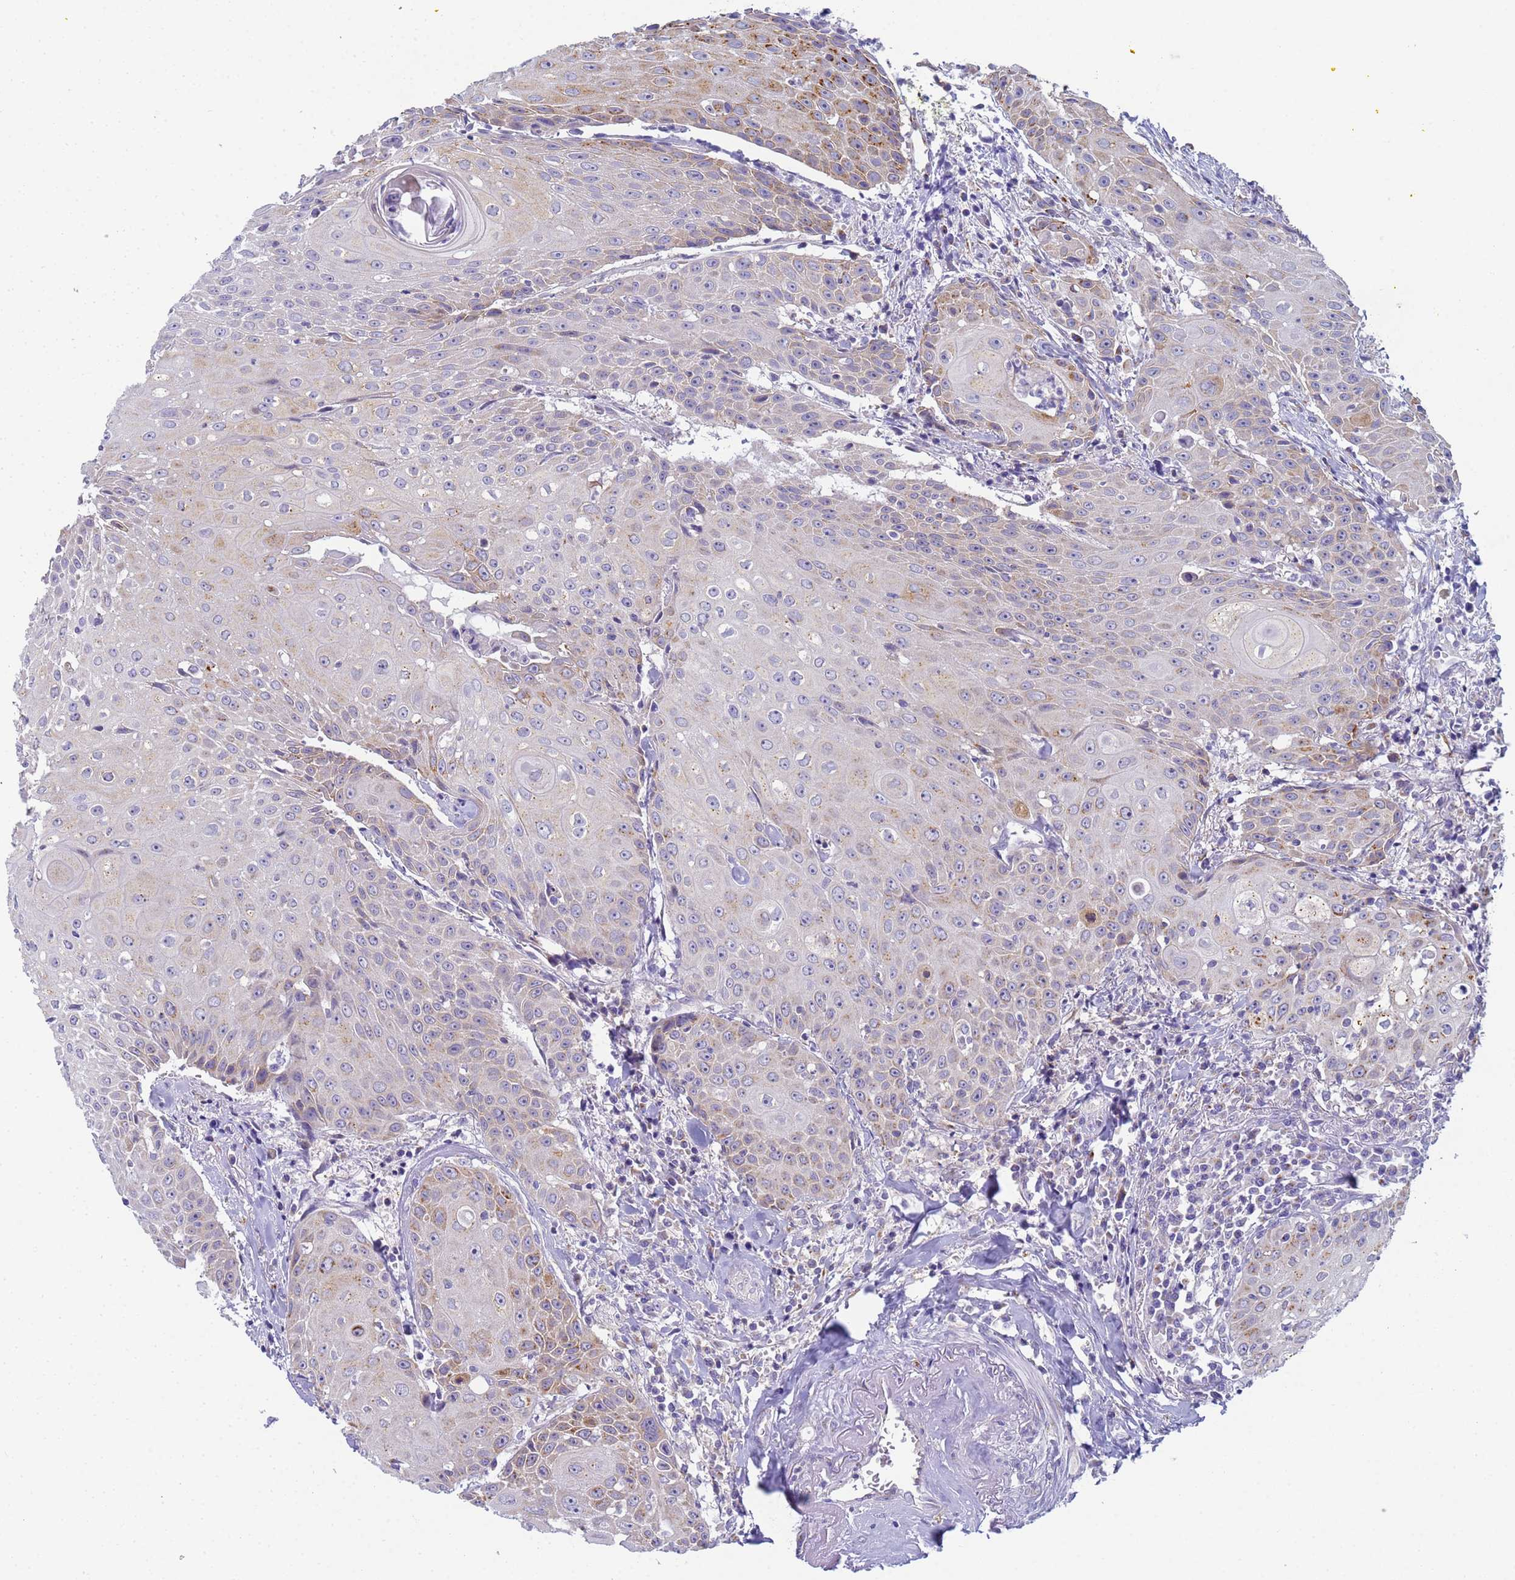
{"staining": {"intensity": "moderate", "quantity": "<25%", "location": "cytoplasmic/membranous"}, "tissue": "head and neck cancer", "cell_type": "Tumor cells", "image_type": "cancer", "snomed": [{"axis": "morphology", "description": "Squamous cell carcinoma, NOS"}, {"axis": "topography", "description": "Oral tissue"}, {"axis": "topography", "description": "Head-Neck"}], "caption": "Immunohistochemical staining of human squamous cell carcinoma (head and neck) shows low levels of moderate cytoplasmic/membranous protein staining in about <25% of tumor cells.", "gene": "CR1", "patient": {"sex": "female", "age": 82}}